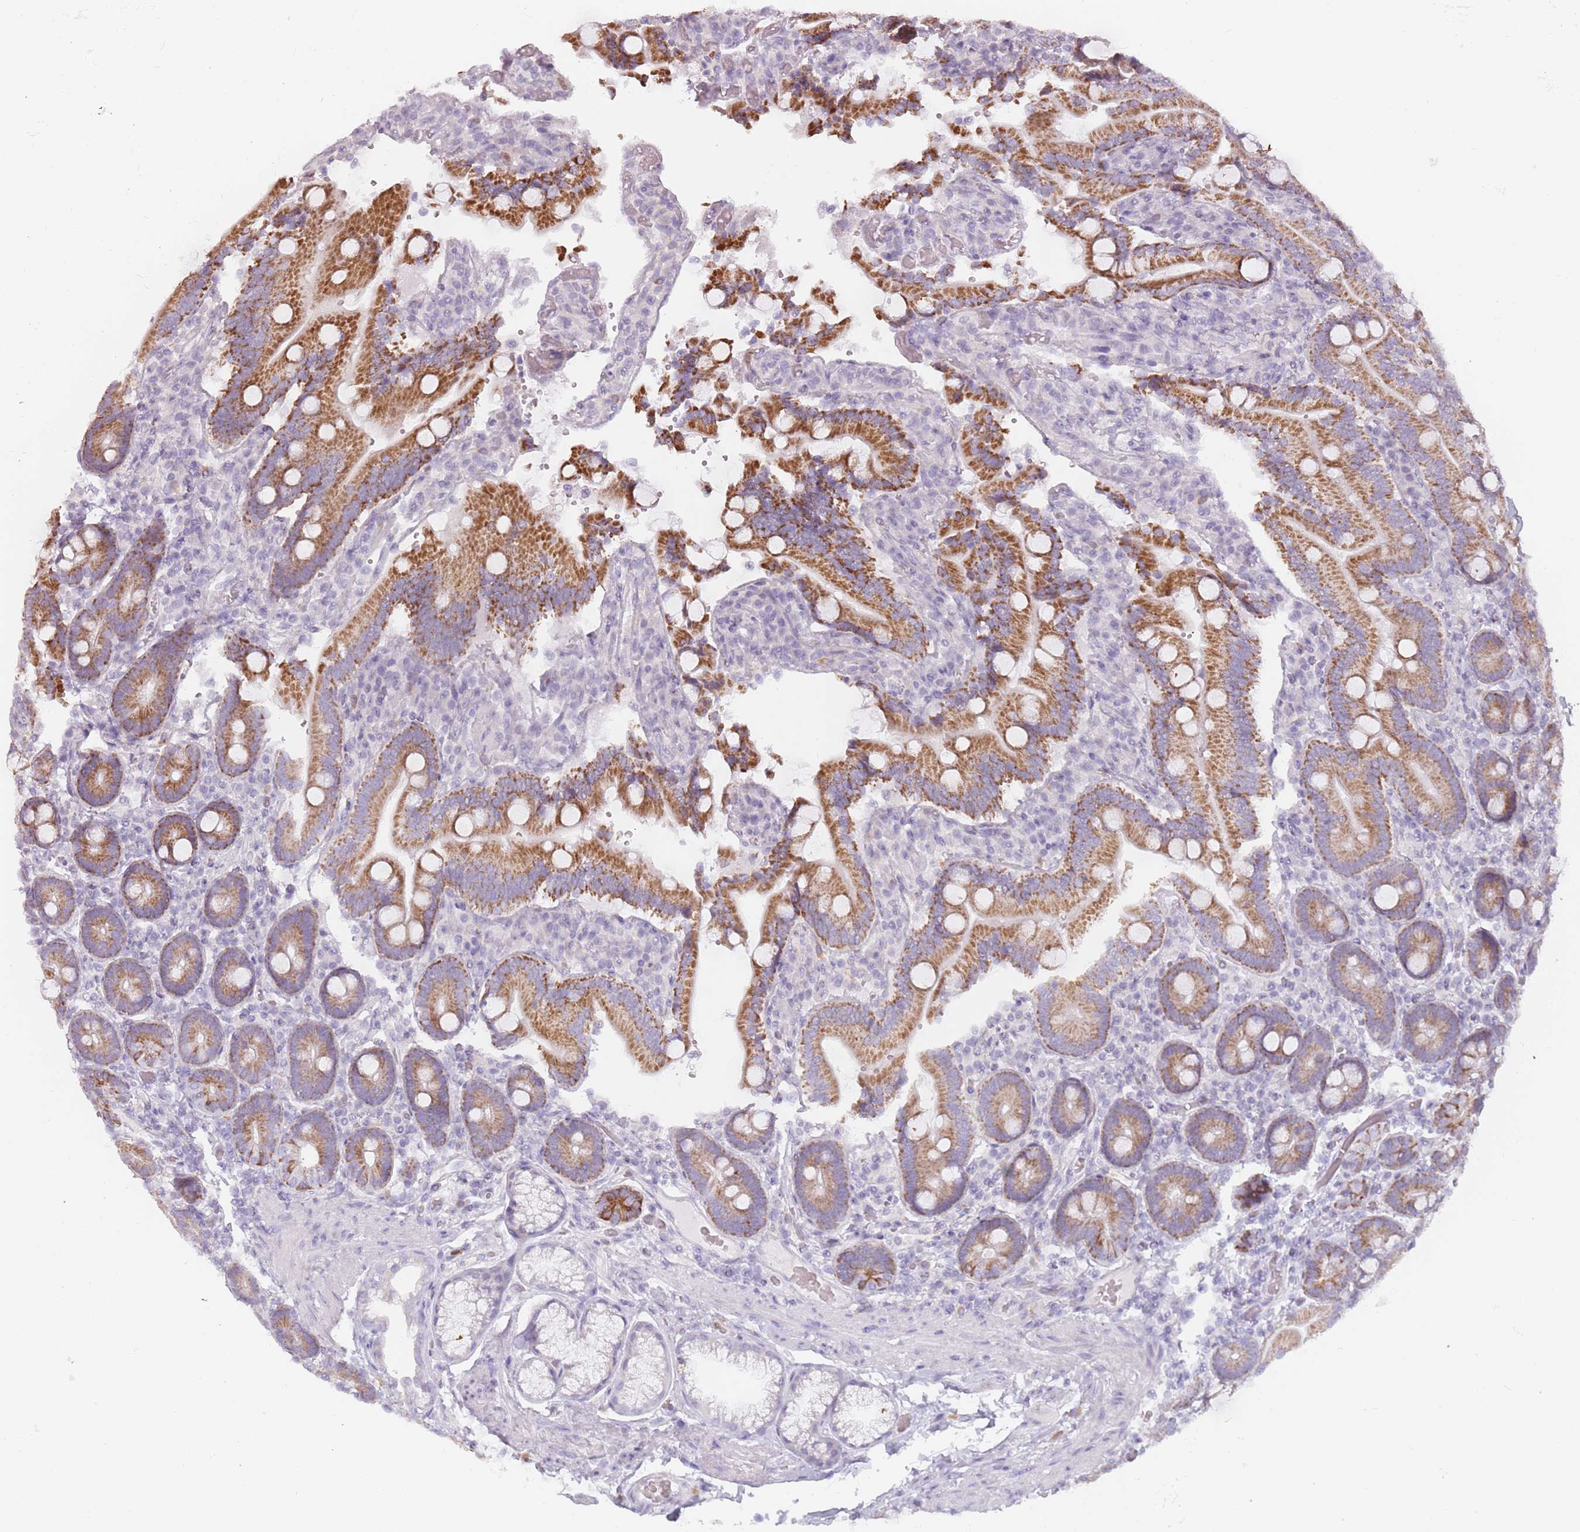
{"staining": {"intensity": "moderate", "quantity": ">75%", "location": "cytoplasmic/membranous"}, "tissue": "duodenum", "cell_type": "Glandular cells", "image_type": "normal", "snomed": [{"axis": "morphology", "description": "Normal tissue, NOS"}, {"axis": "topography", "description": "Duodenum"}], "caption": "A histopathology image of duodenum stained for a protein demonstrates moderate cytoplasmic/membranous brown staining in glandular cells. Using DAB (brown) and hematoxylin (blue) stains, captured at high magnification using brightfield microscopy.", "gene": "ZNF584", "patient": {"sex": "female", "age": 62}}